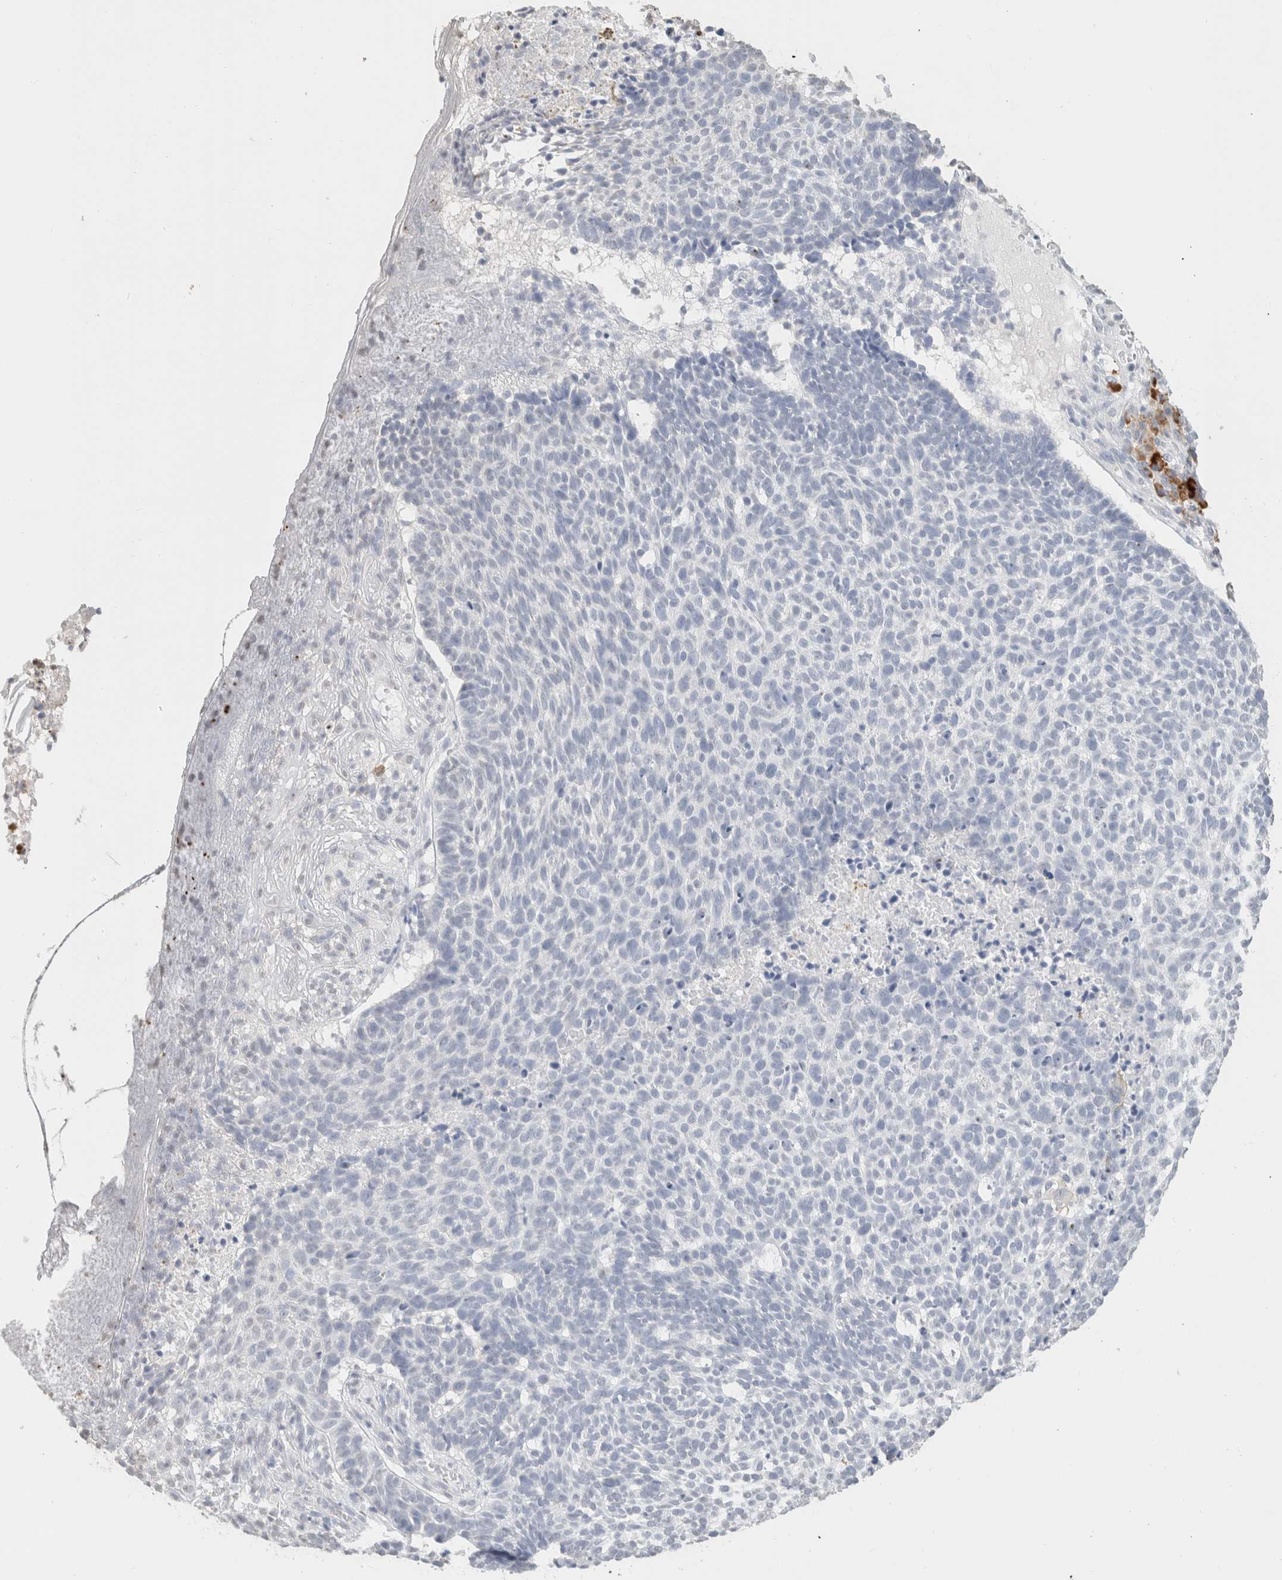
{"staining": {"intensity": "negative", "quantity": "none", "location": "none"}, "tissue": "skin cancer", "cell_type": "Tumor cells", "image_type": "cancer", "snomed": [{"axis": "morphology", "description": "Basal cell carcinoma"}, {"axis": "topography", "description": "Skin"}], "caption": "The immunohistochemistry (IHC) histopathology image has no significant positivity in tumor cells of basal cell carcinoma (skin) tissue.", "gene": "CD80", "patient": {"sex": "male", "age": 85}}